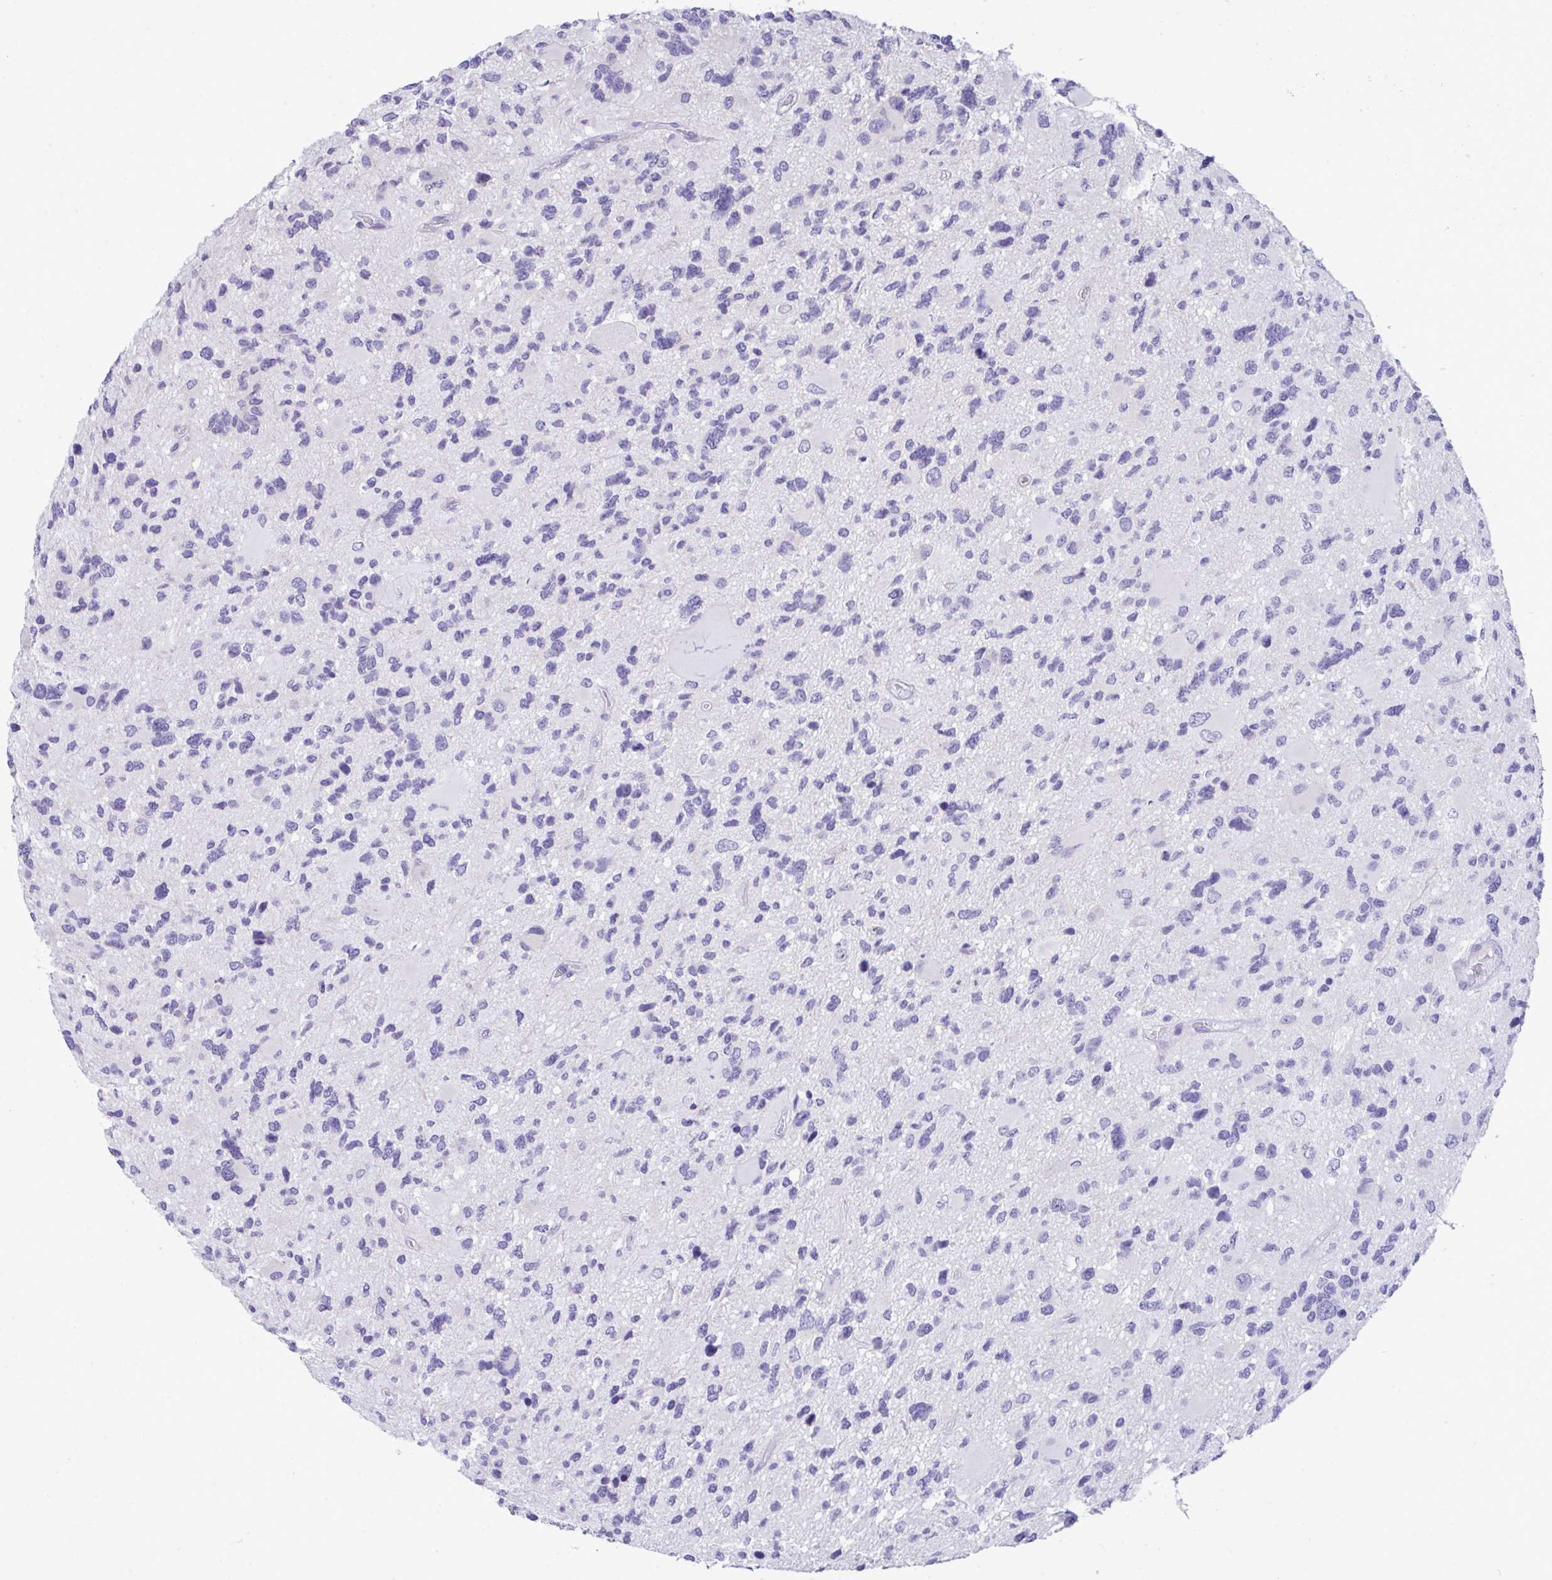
{"staining": {"intensity": "negative", "quantity": "none", "location": "none"}, "tissue": "glioma", "cell_type": "Tumor cells", "image_type": "cancer", "snomed": [{"axis": "morphology", "description": "Glioma, malignant, High grade"}, {"axis": "topography", "description": "Brain"}], "caption": "Immunohistochemistry (IHC) of glioma reveals no positivity in tumor cells.", "gene": "LHFPL6", "patient": {"sex": "female", "age": 11}}